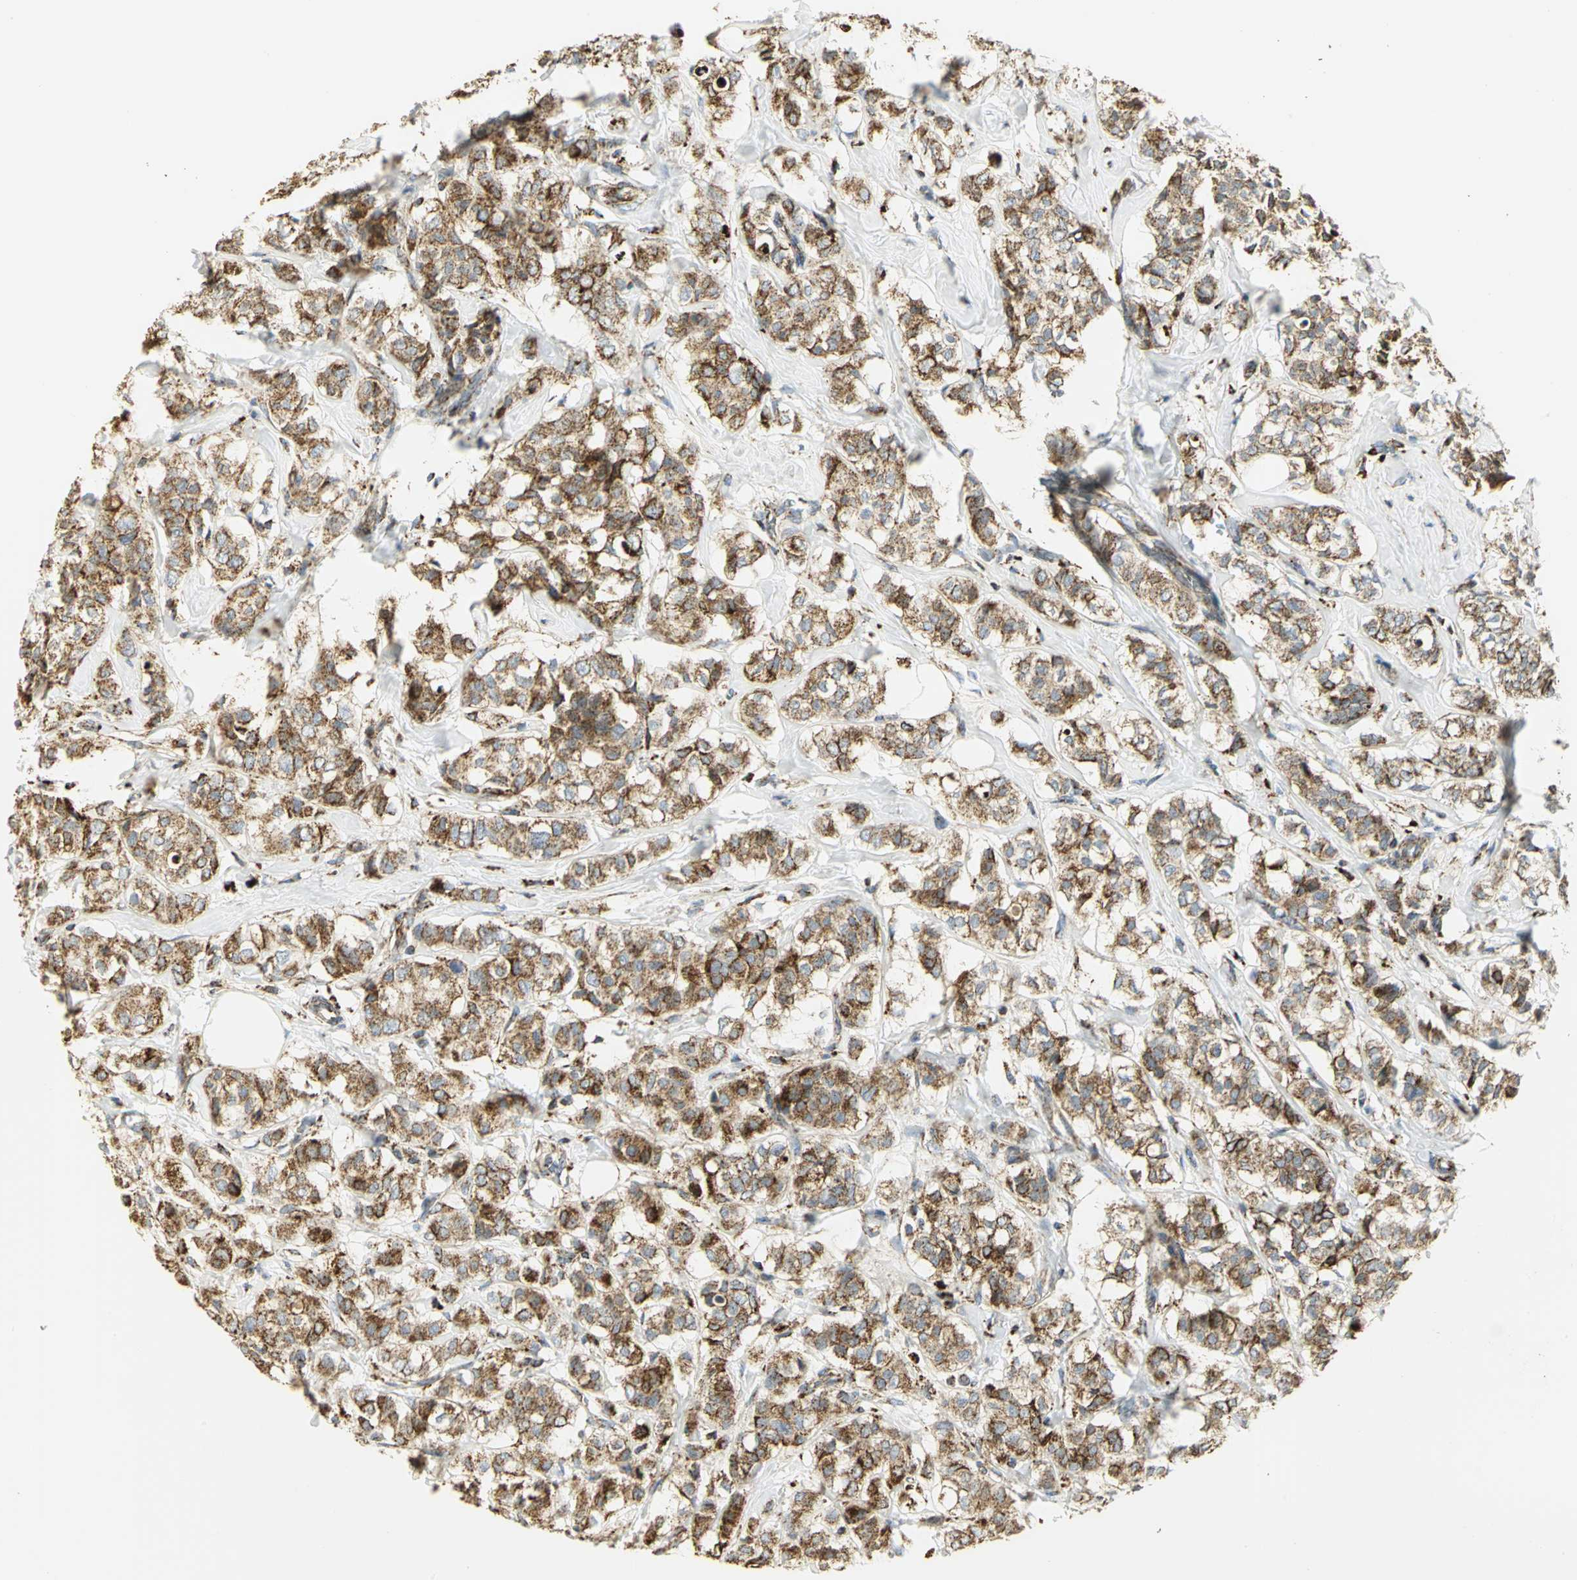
{"staining": {"intensity": "strong", "quantity": ">75%", "location": "cytoplasmic/membranous"}, "tissue": "breast cancer", "cell_type": "Tumor cells", "image_type": "cancer", "snomed": [{"axis": "morphology", "description": "Lobular carcinoma"}, {"axis": "topography", "description": "Breast"}], "caption": "Strong cytoplasmic/membranous positivity for a protein is seen in approximately >75% of tumor cells of breast cancer using immunohistochemistry (IHC).", "gene": "VDAC1", "patient": {"sex": "female", "age": 60}}